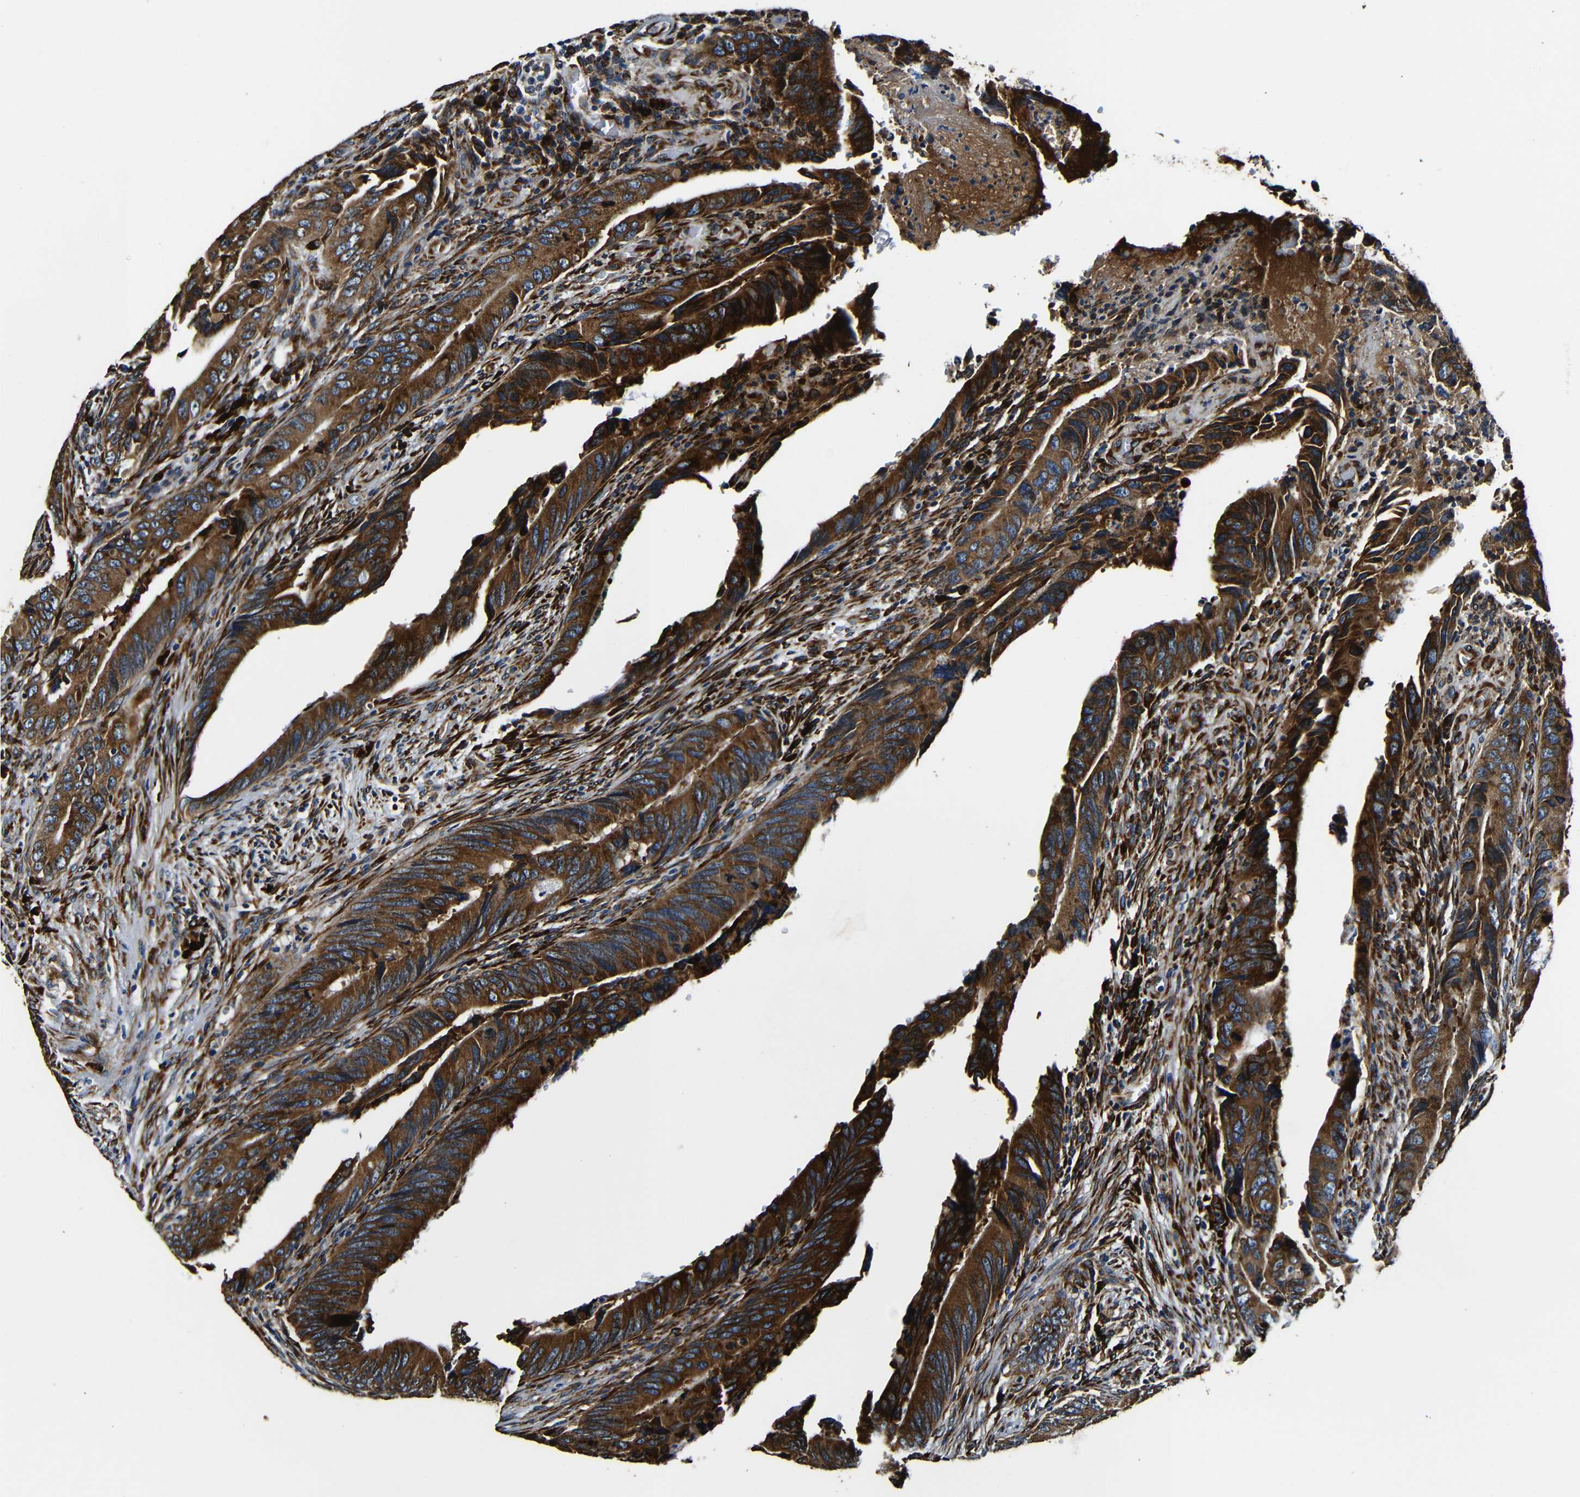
{"staining": {"intensity": "strong", "quantity": ">75%", "location": "cytoplasmic/membranous"}, "tissue": "colorectal cancer", "cell_type": "Tumor cells", "image_type": "cancer", "snomed": [{"axis": "morphology", "description": "Normal tissue, NOS"}, {"axis": "morphology", "description": "Adenocarcinoma, NOS"}, {"axis": "topography", "description": "Colon"}], "caption": "A high-resolution histopathology image shows IHC staining of colorectal cancer (adenocarcinoma), which displays strong cytoplasmic/membranous staining in about >75% of tumor cells. The protein is shown in brown color, while the nuclei are stained blue.", "gene": "RRBP1", "patient": {"sex": "male", "age": 56}}